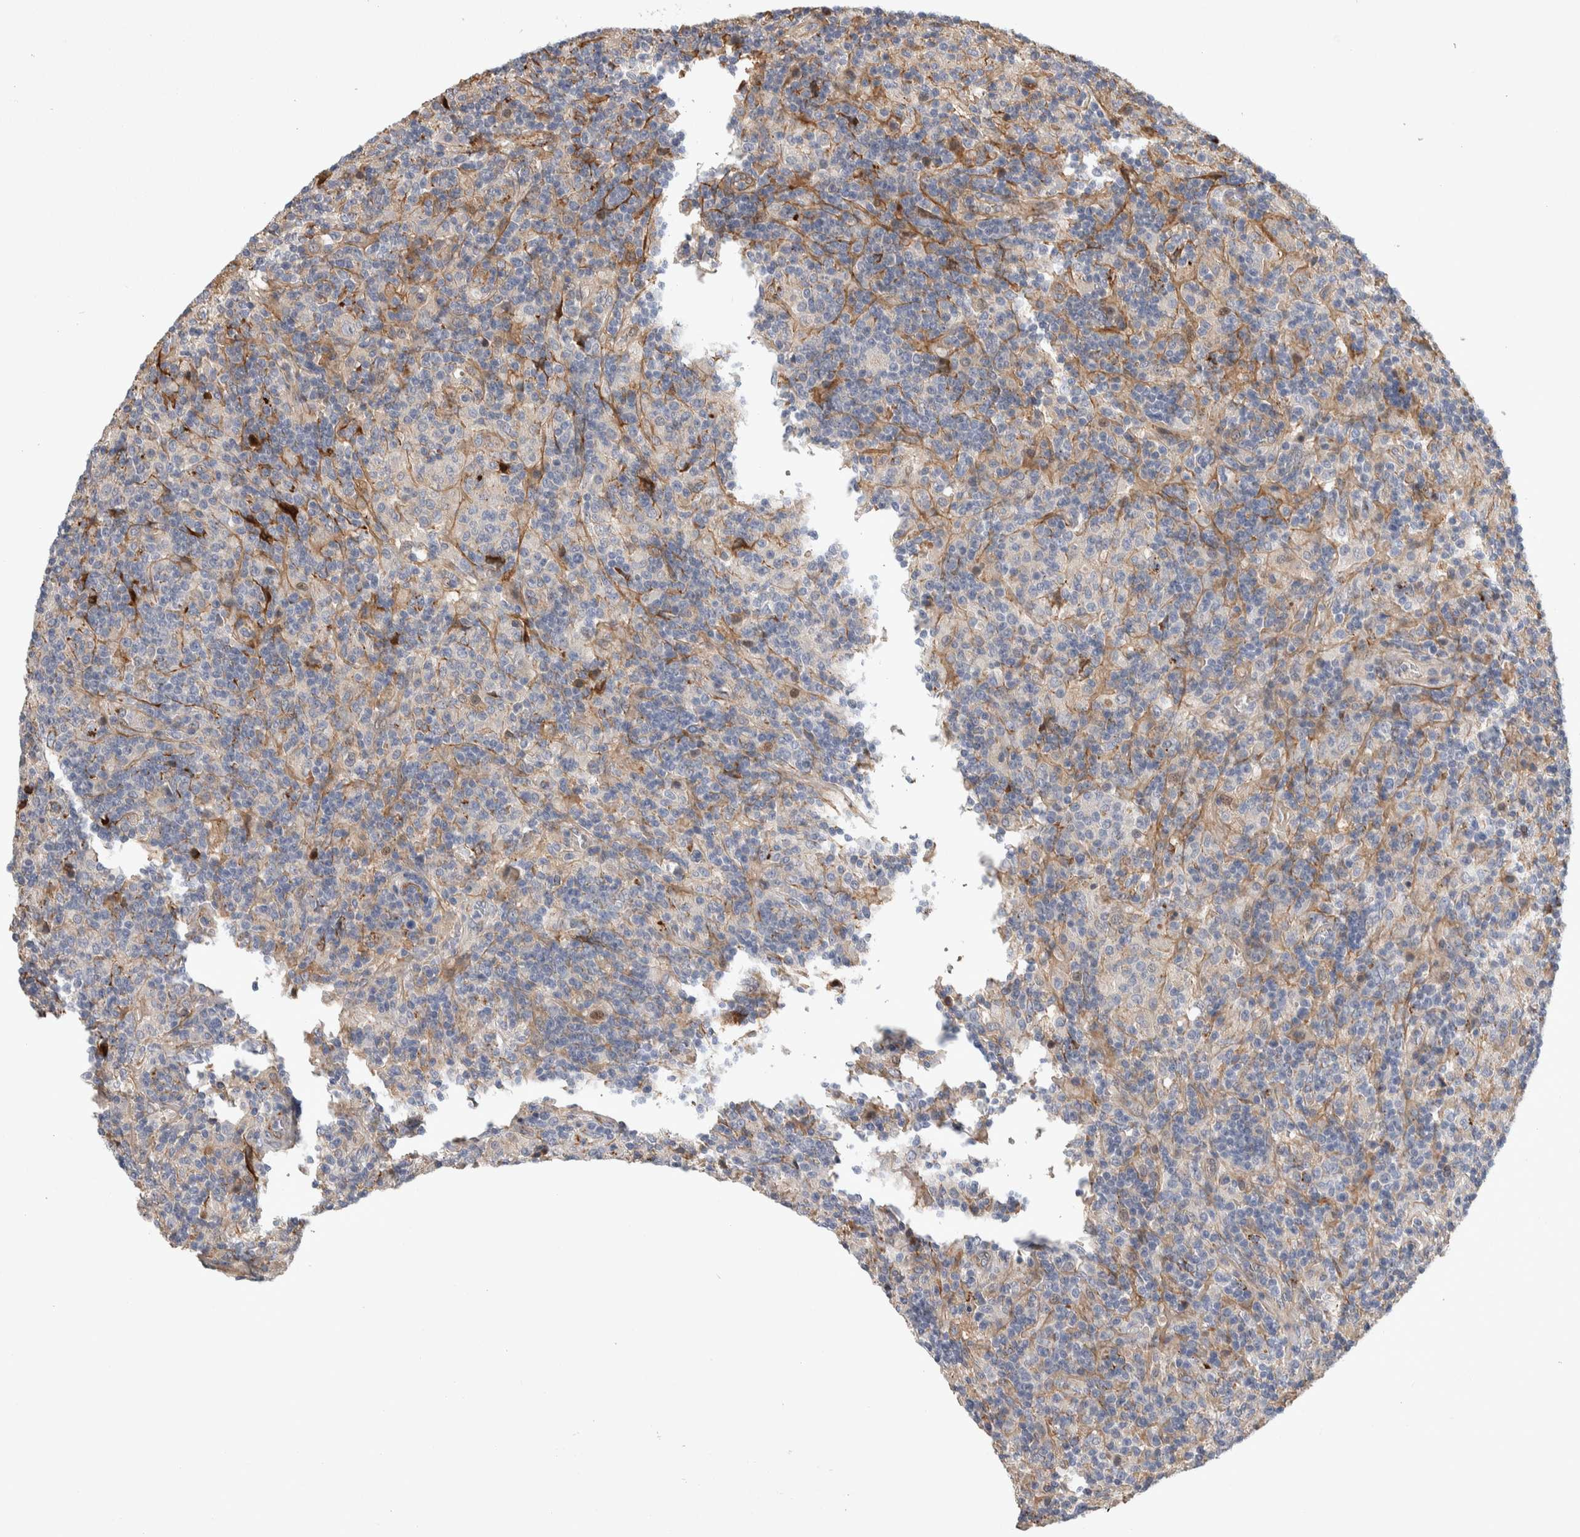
{"staining": {"intensity": "negative", "quantity": "none", "location": "none"}, "tissue": "lymphoma", "cell_type": "Tumor cells", "image_type": "cancer", "snomed": [{"axis": "morphology", "description": "Hodgkin's disease, NOS"}, {"axis": "topography", "description": "Lymph node"}], "caption": "An IHC image of Hodgkin's disease is shown. There is no staining in tumor cells of Hodgkin's disease. The staining is performed using DAB brown chromogen with nuclei counter-stained in using hematoxylin.", "gene": "PSMG3", "patient": {"sex": "male", "age": 70}}